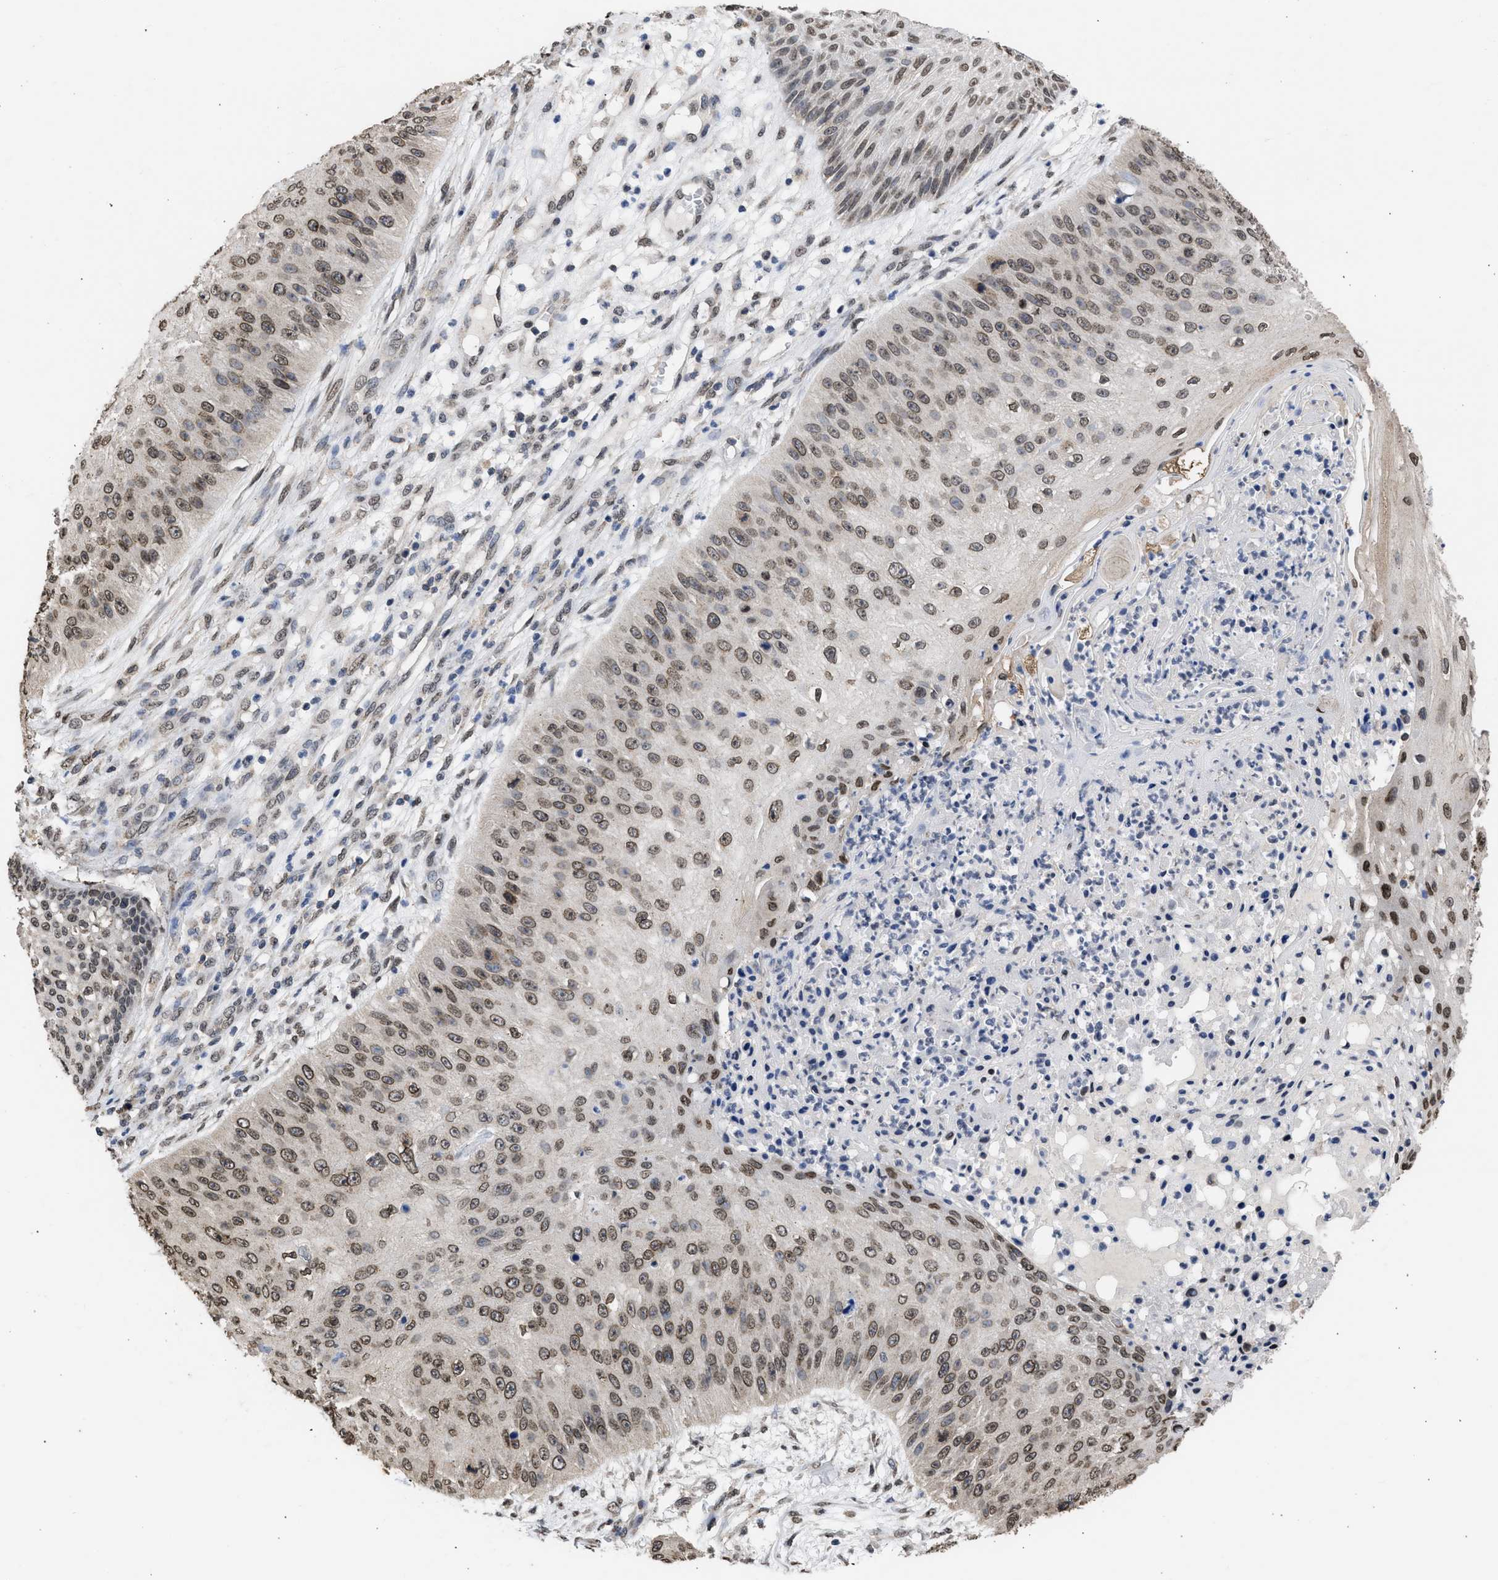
{"staining": {"intensity": "weak", "quantity": ">75%", "location": "cytoplasmic/membranous,nuclear"}, "tissue": "skin cancer", "cell_type": "Tumor cells", "image_type": "cancer", "snomed": [{"axis": "morphology", "description": "Squamous cell carcinoma, NOS"}, {"axis": "topography", "description": "Skin"}], "caption": "Skin squamous cell carcinoma stained with a protein marker demonstrates weak staining in tumor cells.", "gene": "NUP35", "patient": {"sex": "female", "age": 80}}